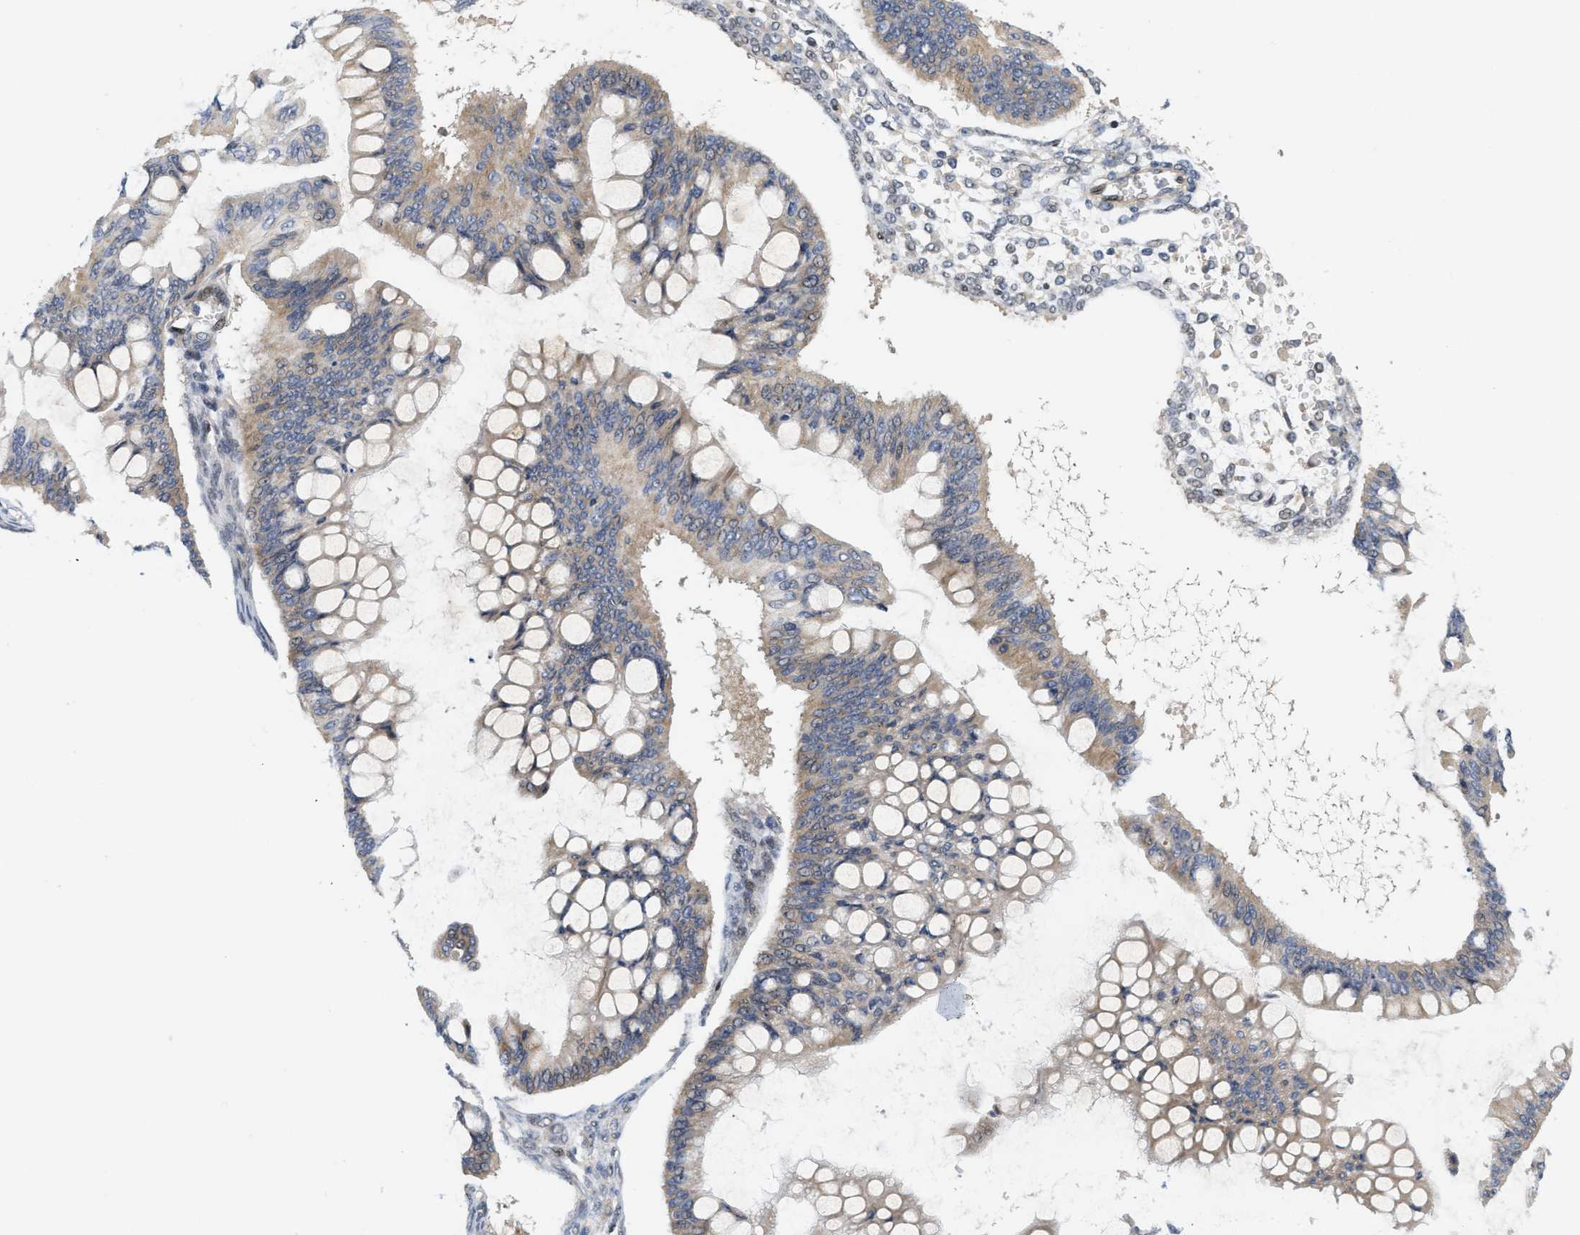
{"staining": {"intensity": "weak", "quantity": "25%-75%", "location": "cytoplasmic/membranous"}, "tissue": "ovarian cancer", "cell_type": "Tumor cells", "image_type": "cancer", "snomed": [{"axis": "morphology", "description": "Cystadenocarcinoma, mucinous, NOS"}, {"axis": "topography", "description": "Ovary"}], "caption": "The immunohistochemical stain labels weak cytoplasmic/membranous staining in tumor cells of ovarian mucinous cystadenocarcinoma tissue. The staining was performed using DAB to visualize the protein expression in brown, while the nuclei were stained in blue with hematoxylin (Magnification: 20x).", "gene": "TCF4", "patient": {"sex": "female", "age": 73}}